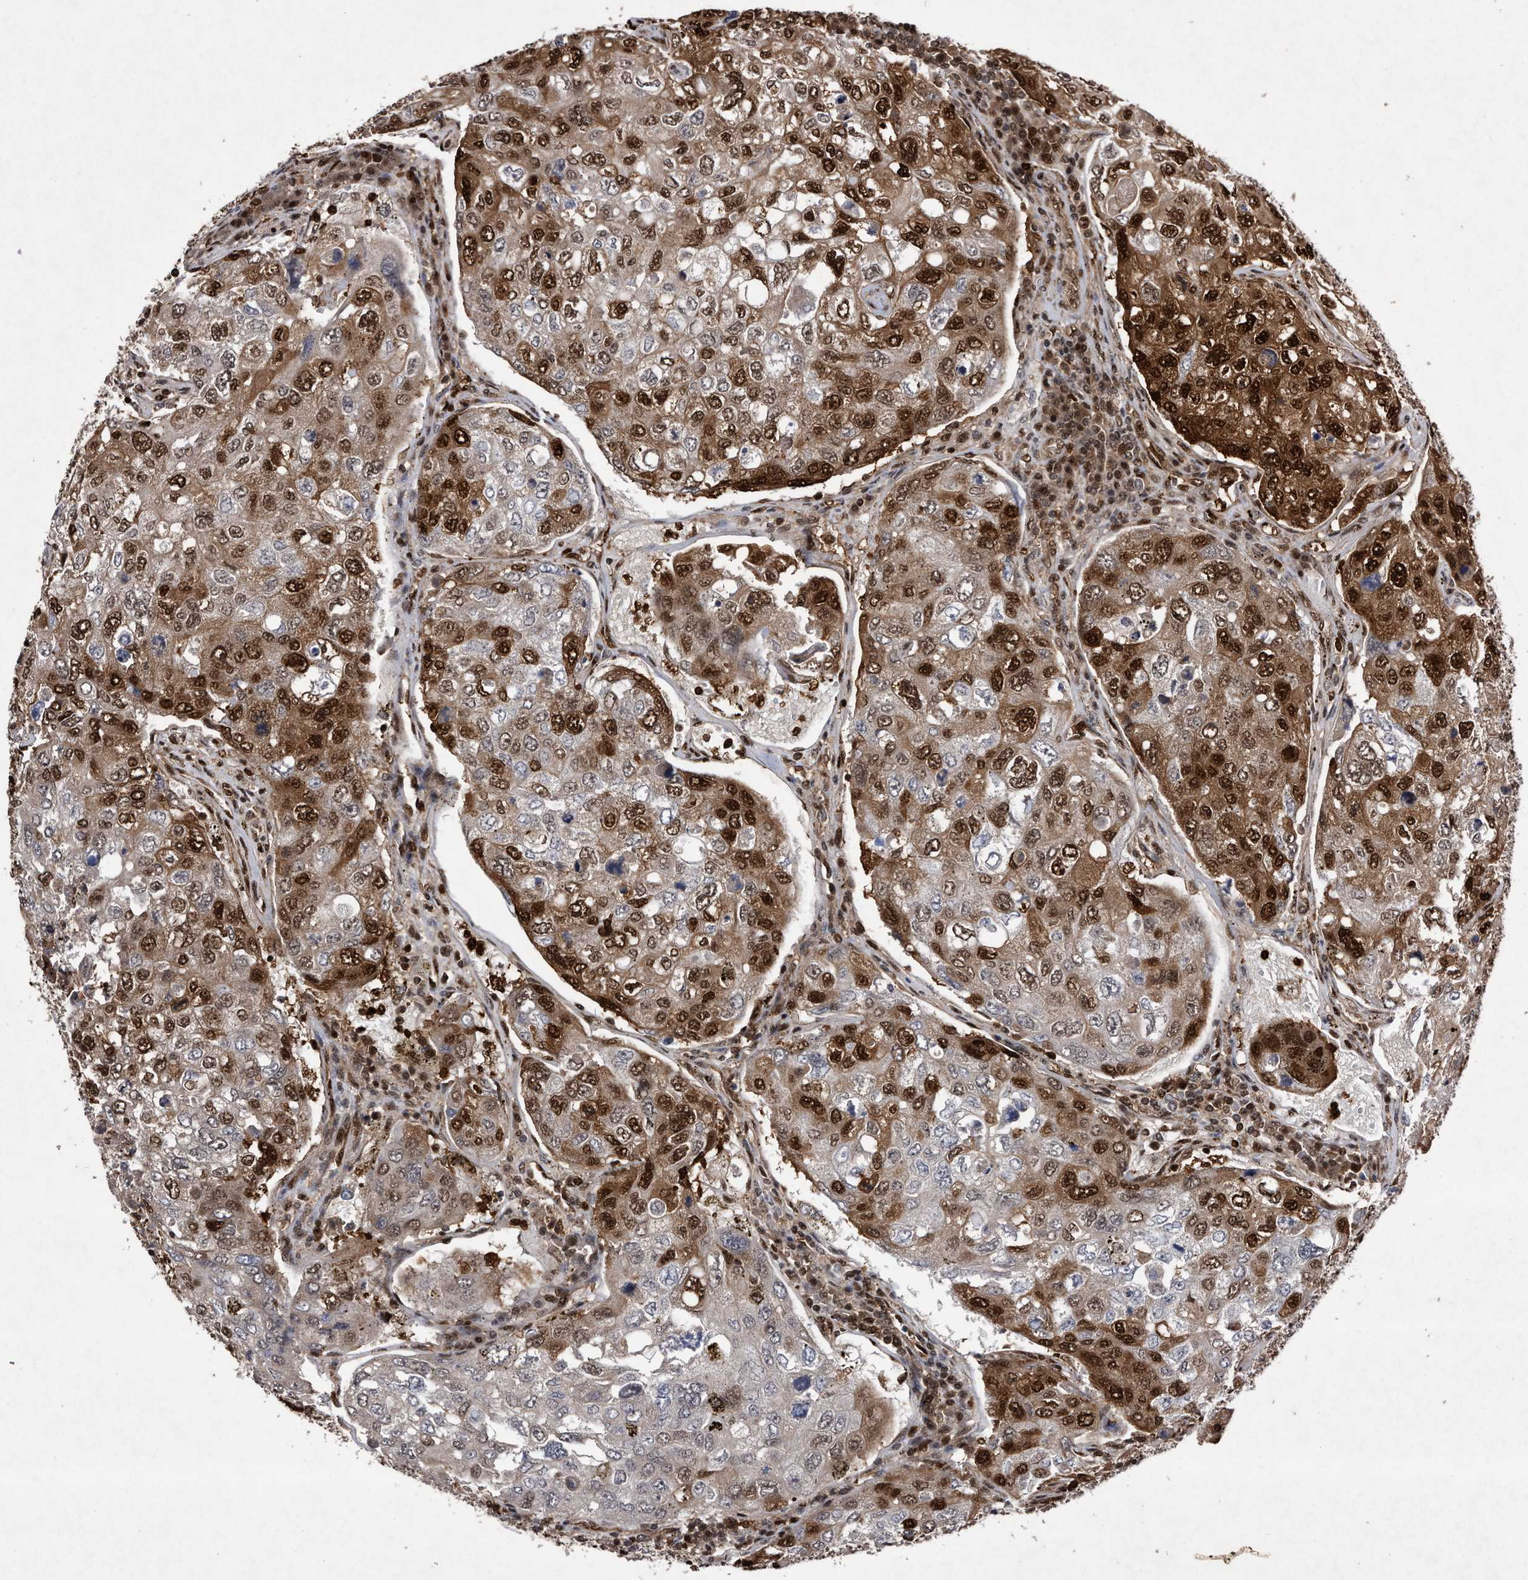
{"staining": {"intensity": "strong", "quantity": "25%-75%", "location": "cytoplasmic/membranous,nuclear"}, "tissue": "urothelial cancer", "cell_type": "Tumor cells", "image_type": "cancer", "snomed": [{"axis": "morphology", "description": "Urothelial carcinoma, High grade"}, {"axis": "topography", "description": "Lymph node"}, {"axis": "topography", "description": "Urinary bladder"}], "caption": "Immunohistochemistry of human high-grade urothelial carcinoma displays high levels of strong cytoplasmic/membranous and nuclear expression in approximately 25%-75% of tumor cells.", "gene": "RAD23B", "patient": {"sex": "male", "age": 51}}